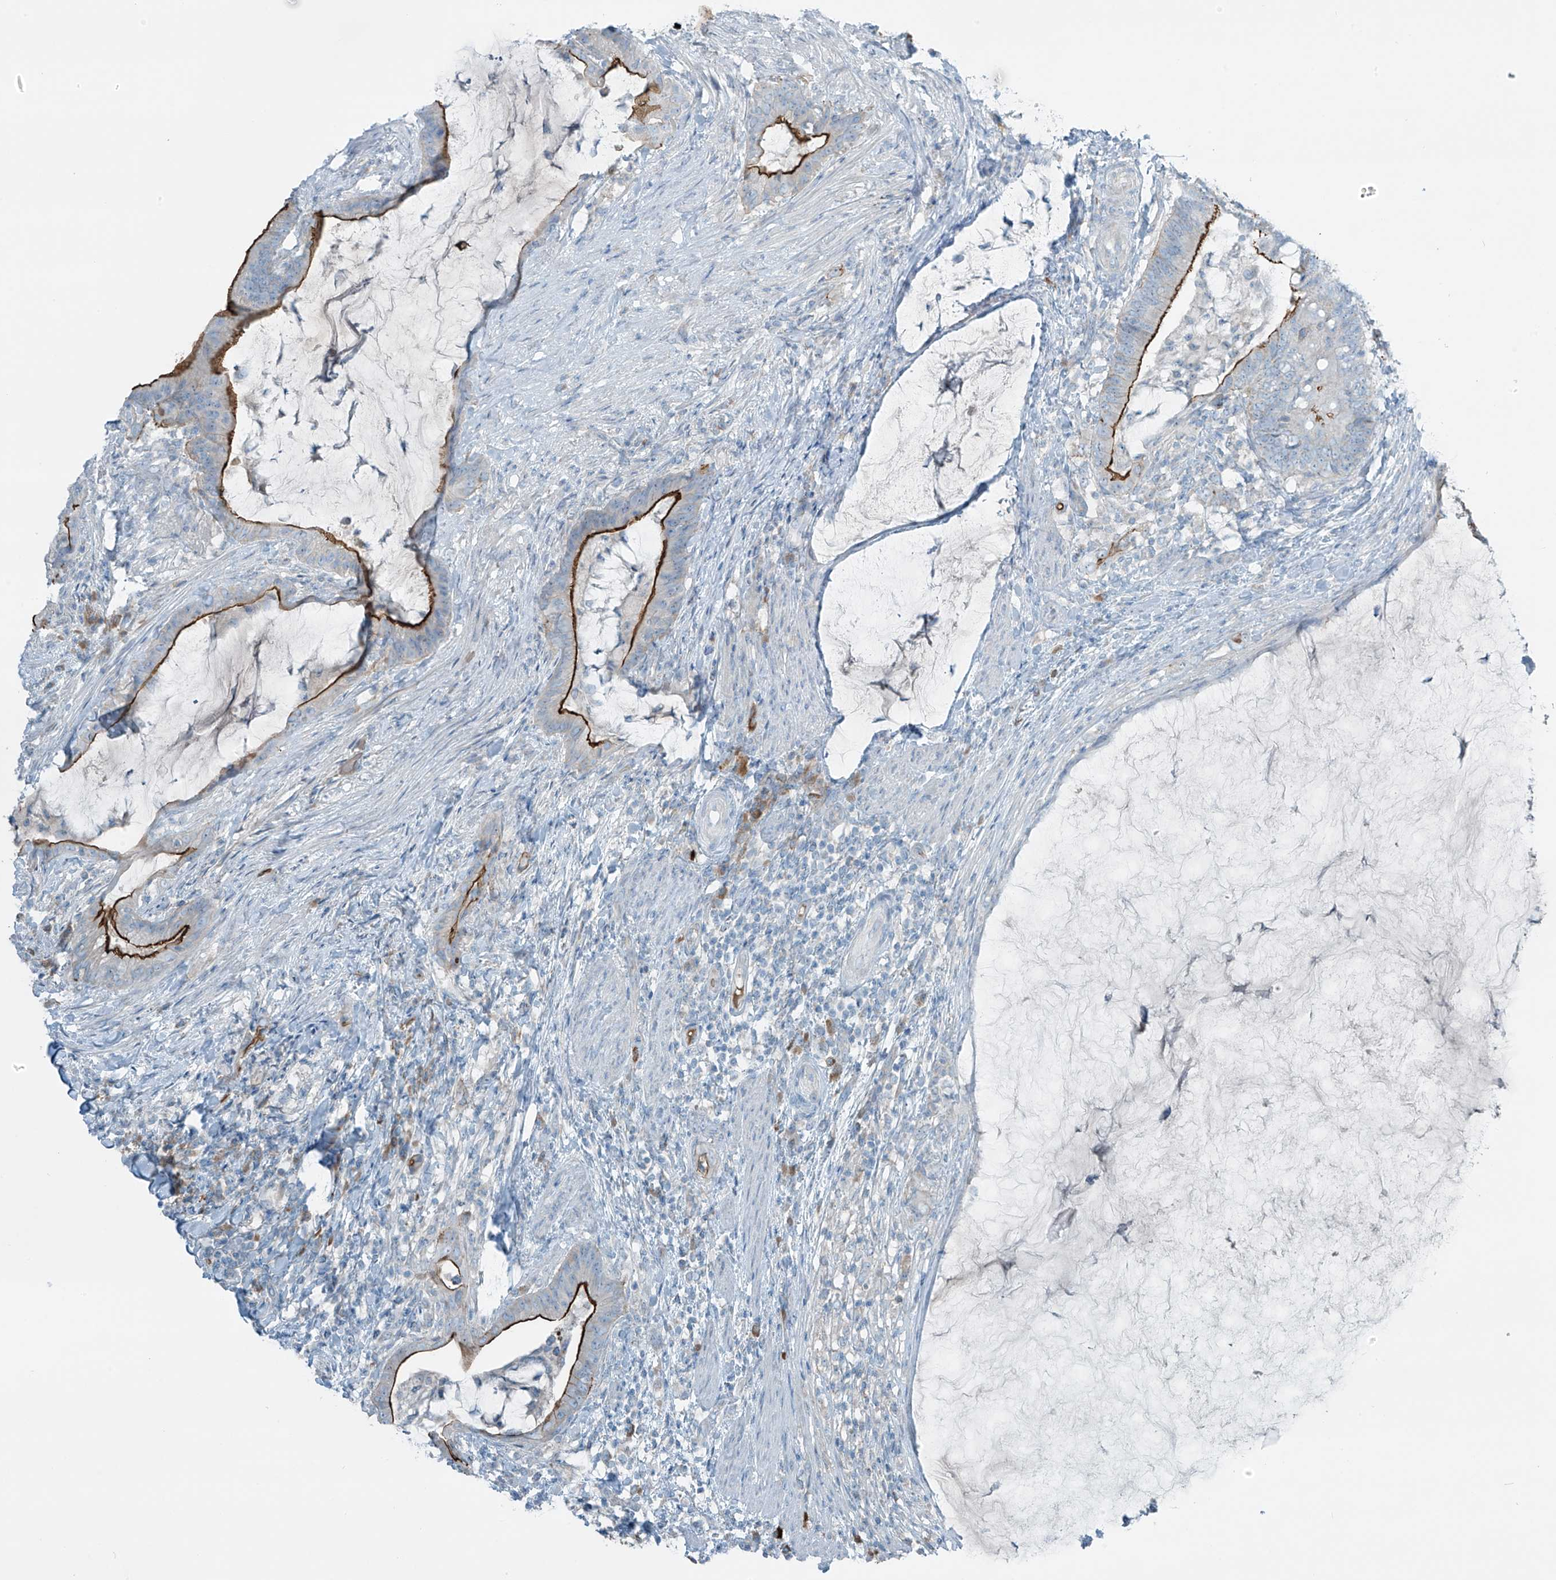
{"staining": {"intensity": "strong", "quantity": "25%-75%", "location": "cytoplasmic/membranous"}, "tissue": "colorectal cancer", "cell_type": "Tumor cells", "image_type": "cancer", "snomed": [{"axis": "morphology", "description": "Adenocarcinoma, NOS"}, {"axis": "topography", "description": "Colon"}], "caption": "The immunohistochemical stain shows strong cytoplasmic/membranous staining in tumor cells of colorectal cancer (adenocarcinoma) tissue. Ihc stains the protein in brown and the nuclei are stained blue.", "gene": "FAM131C", "patient": {"sex": "female", "age": 66}}